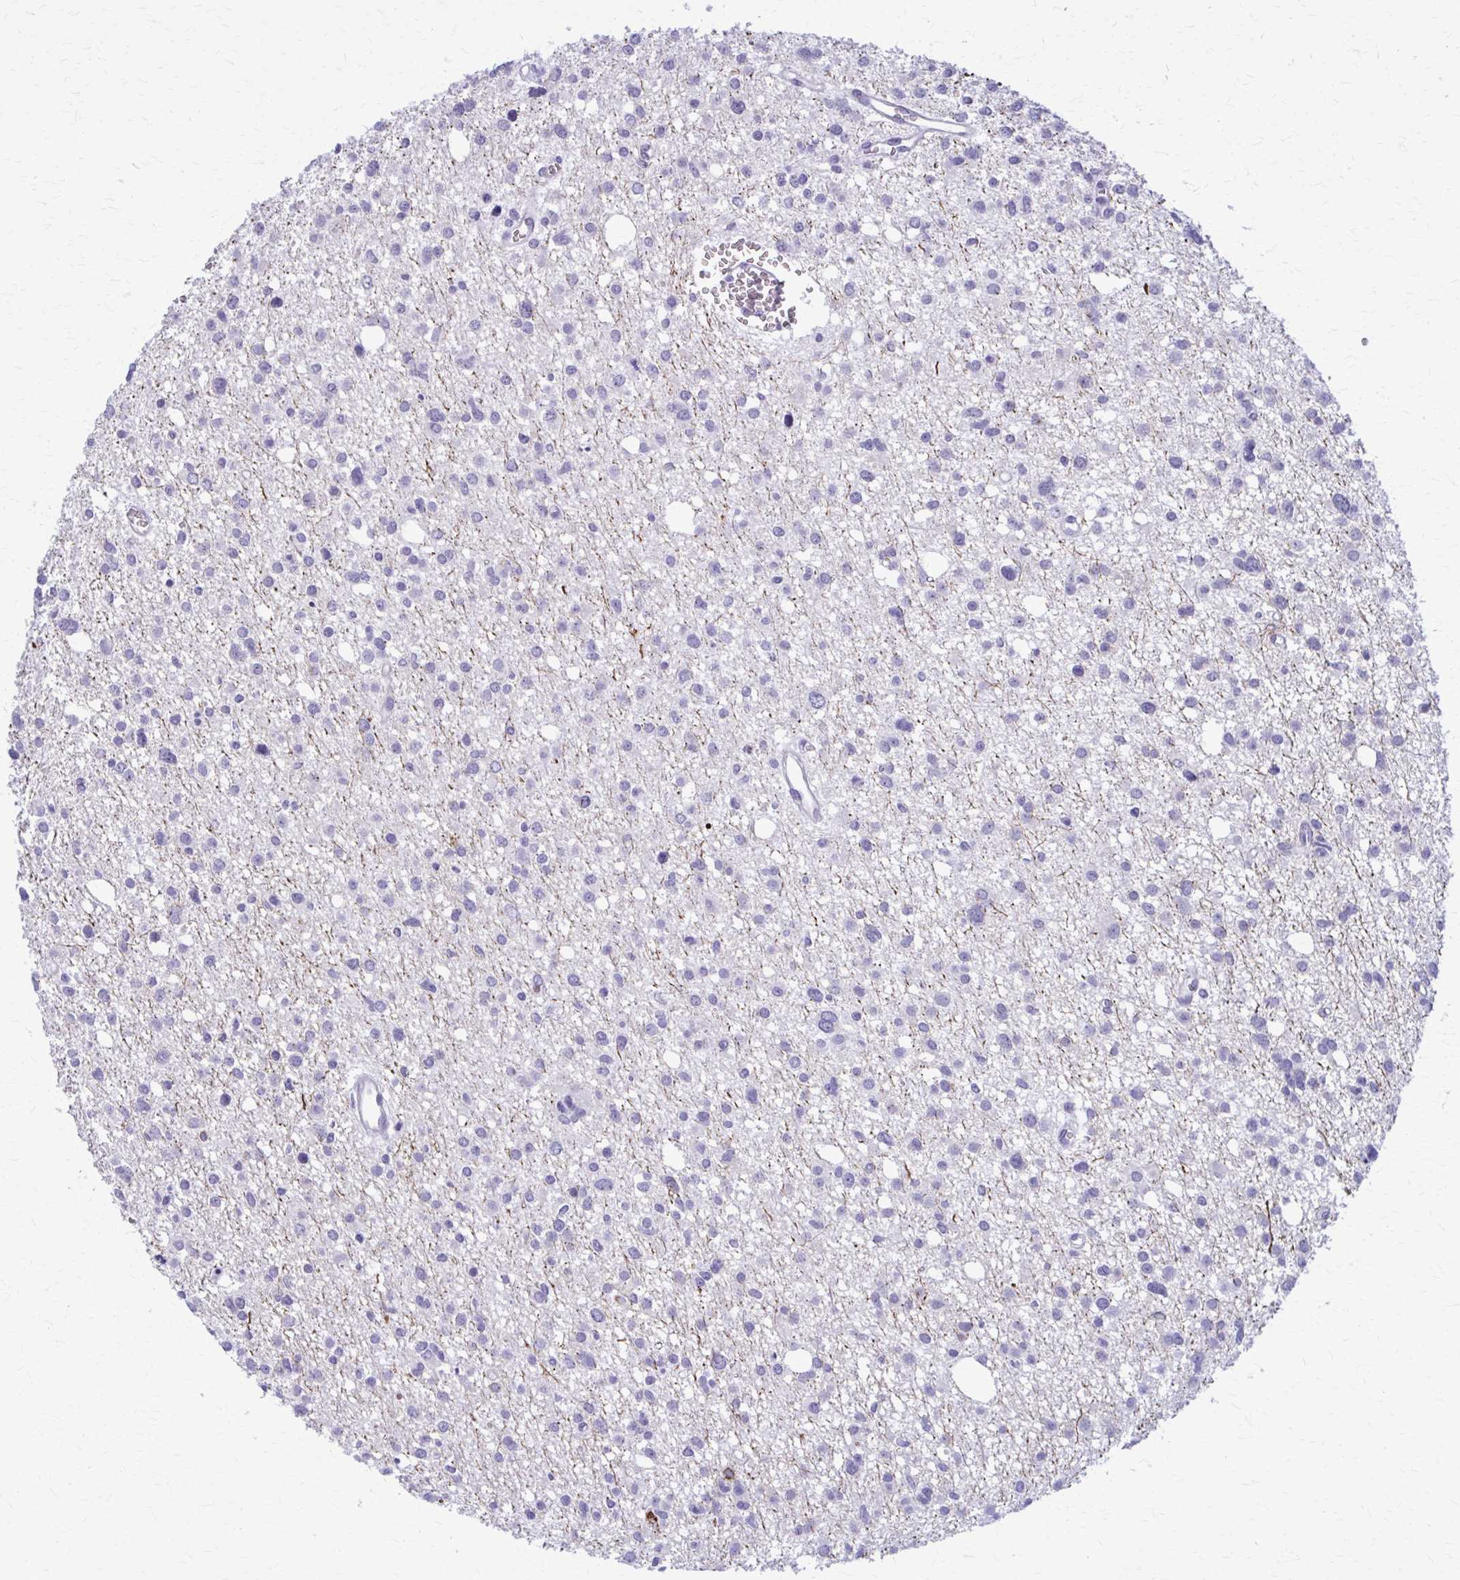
{"staining": {"intensity": "negative", "quantity": "none", "location": "none"}, "tissue": "glioma", "cell_type": "Tumor cells", "image_type": "cancer", "snomed": [{"axis": "morphology", "description": "Glioma, malignant, High grade"}, {"axis": "topography", "description": "Brain"}], "caption": "Image shows no significant protein staining in tumor cells of glioma. (DAB immunohistochemistry (IHC) with hematoxylin counter stain).", "gene": "PEDS1", "patient": {"sex": "male", "age": 23}}